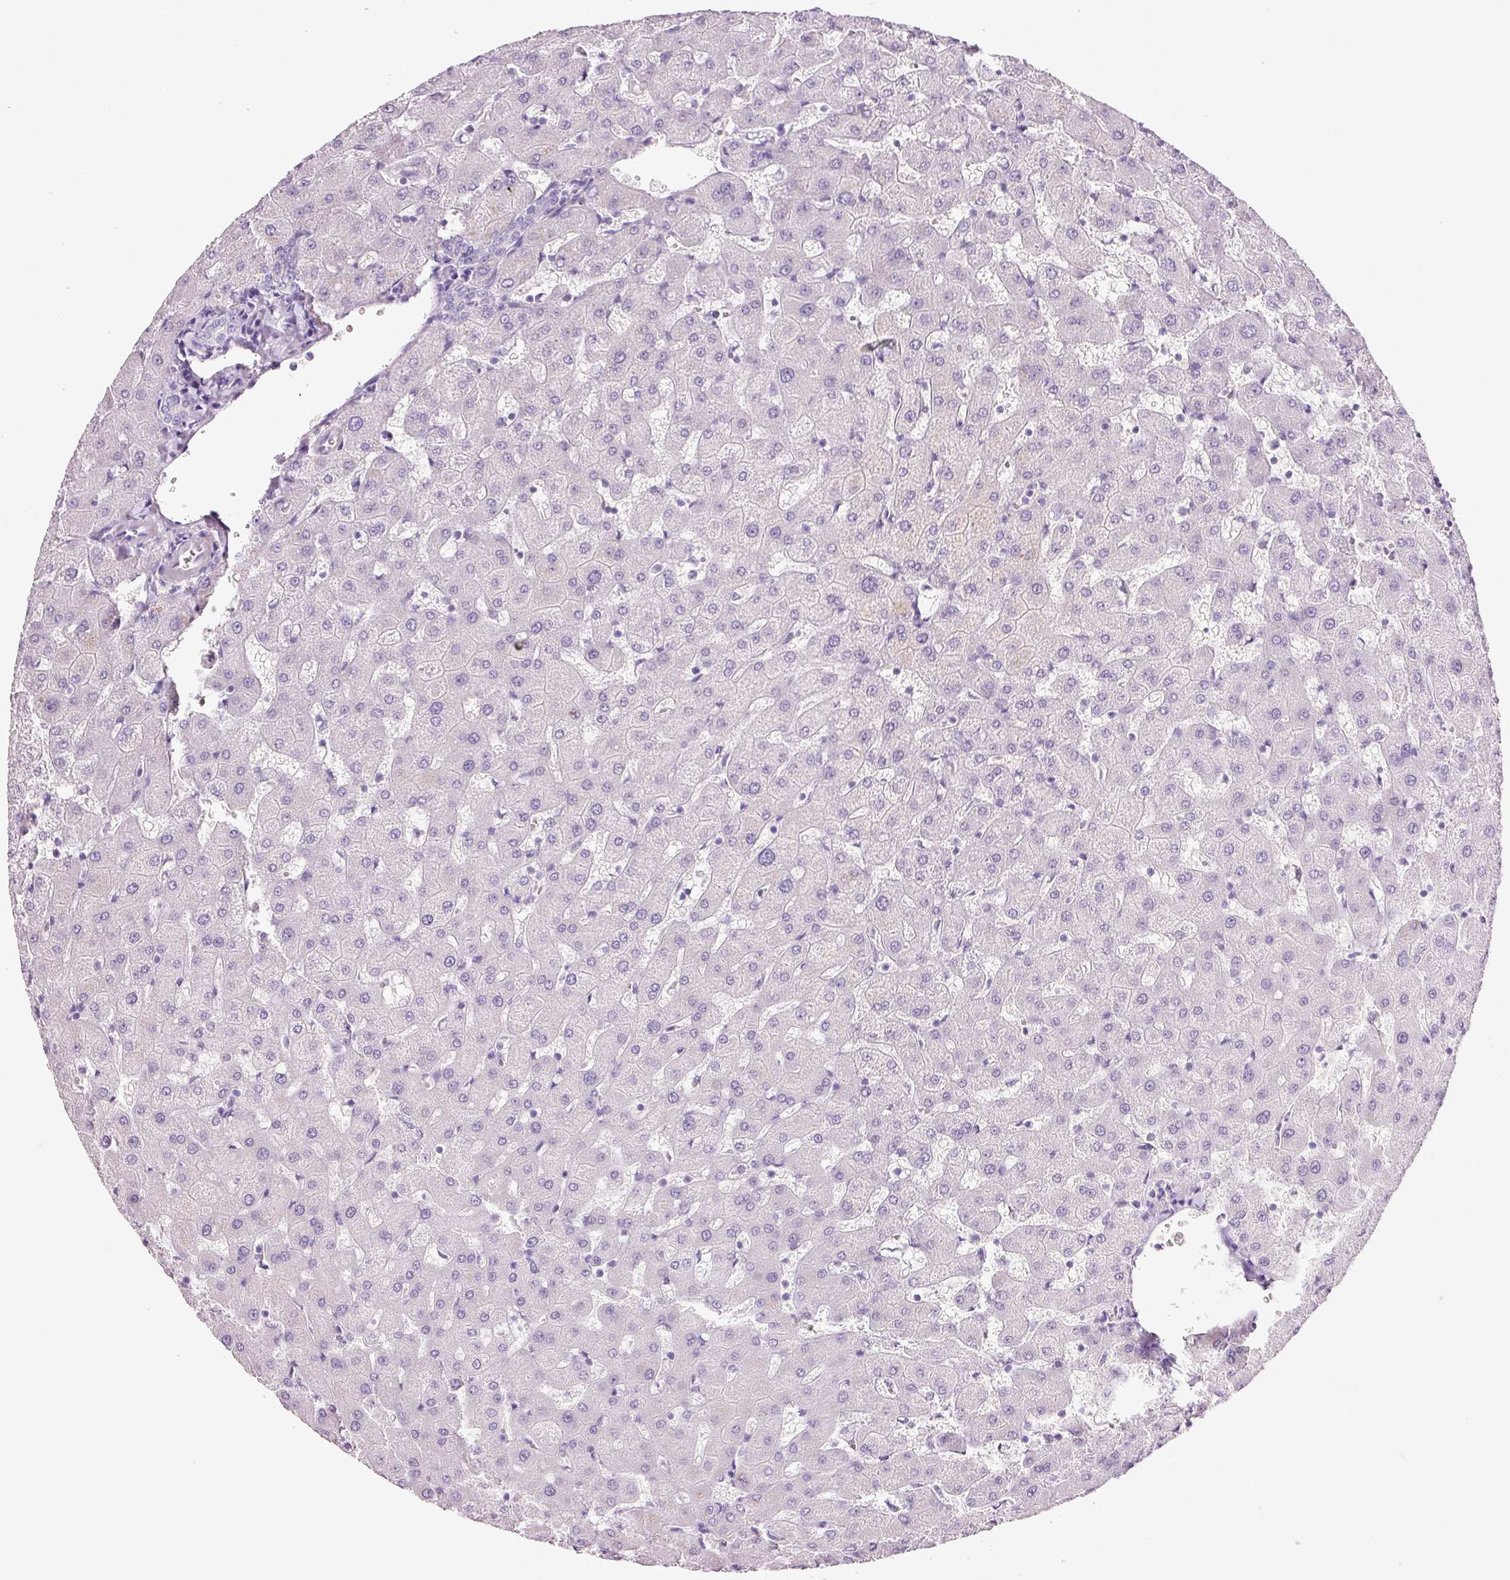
{"staining": {"intensity": "negative", "quantity": "none", "location": "none"}, "tissue": "liver", "cell_type": "Cholangiocytes", "image_type": "normal", "snomed": [{"axis": "morphology", "description": "Normal tissue, NOS"}, {"axis": "topography", "description": "Liver"}], "caption": "This is a photomicrograph of immunohistochemistry staining of unremarkable liver, which shows no expression in cholangiocytes. Nuclei are stained in blue.", "gene": "ANKRD20A1", "patient": {"sex": "female", "age": 63}}